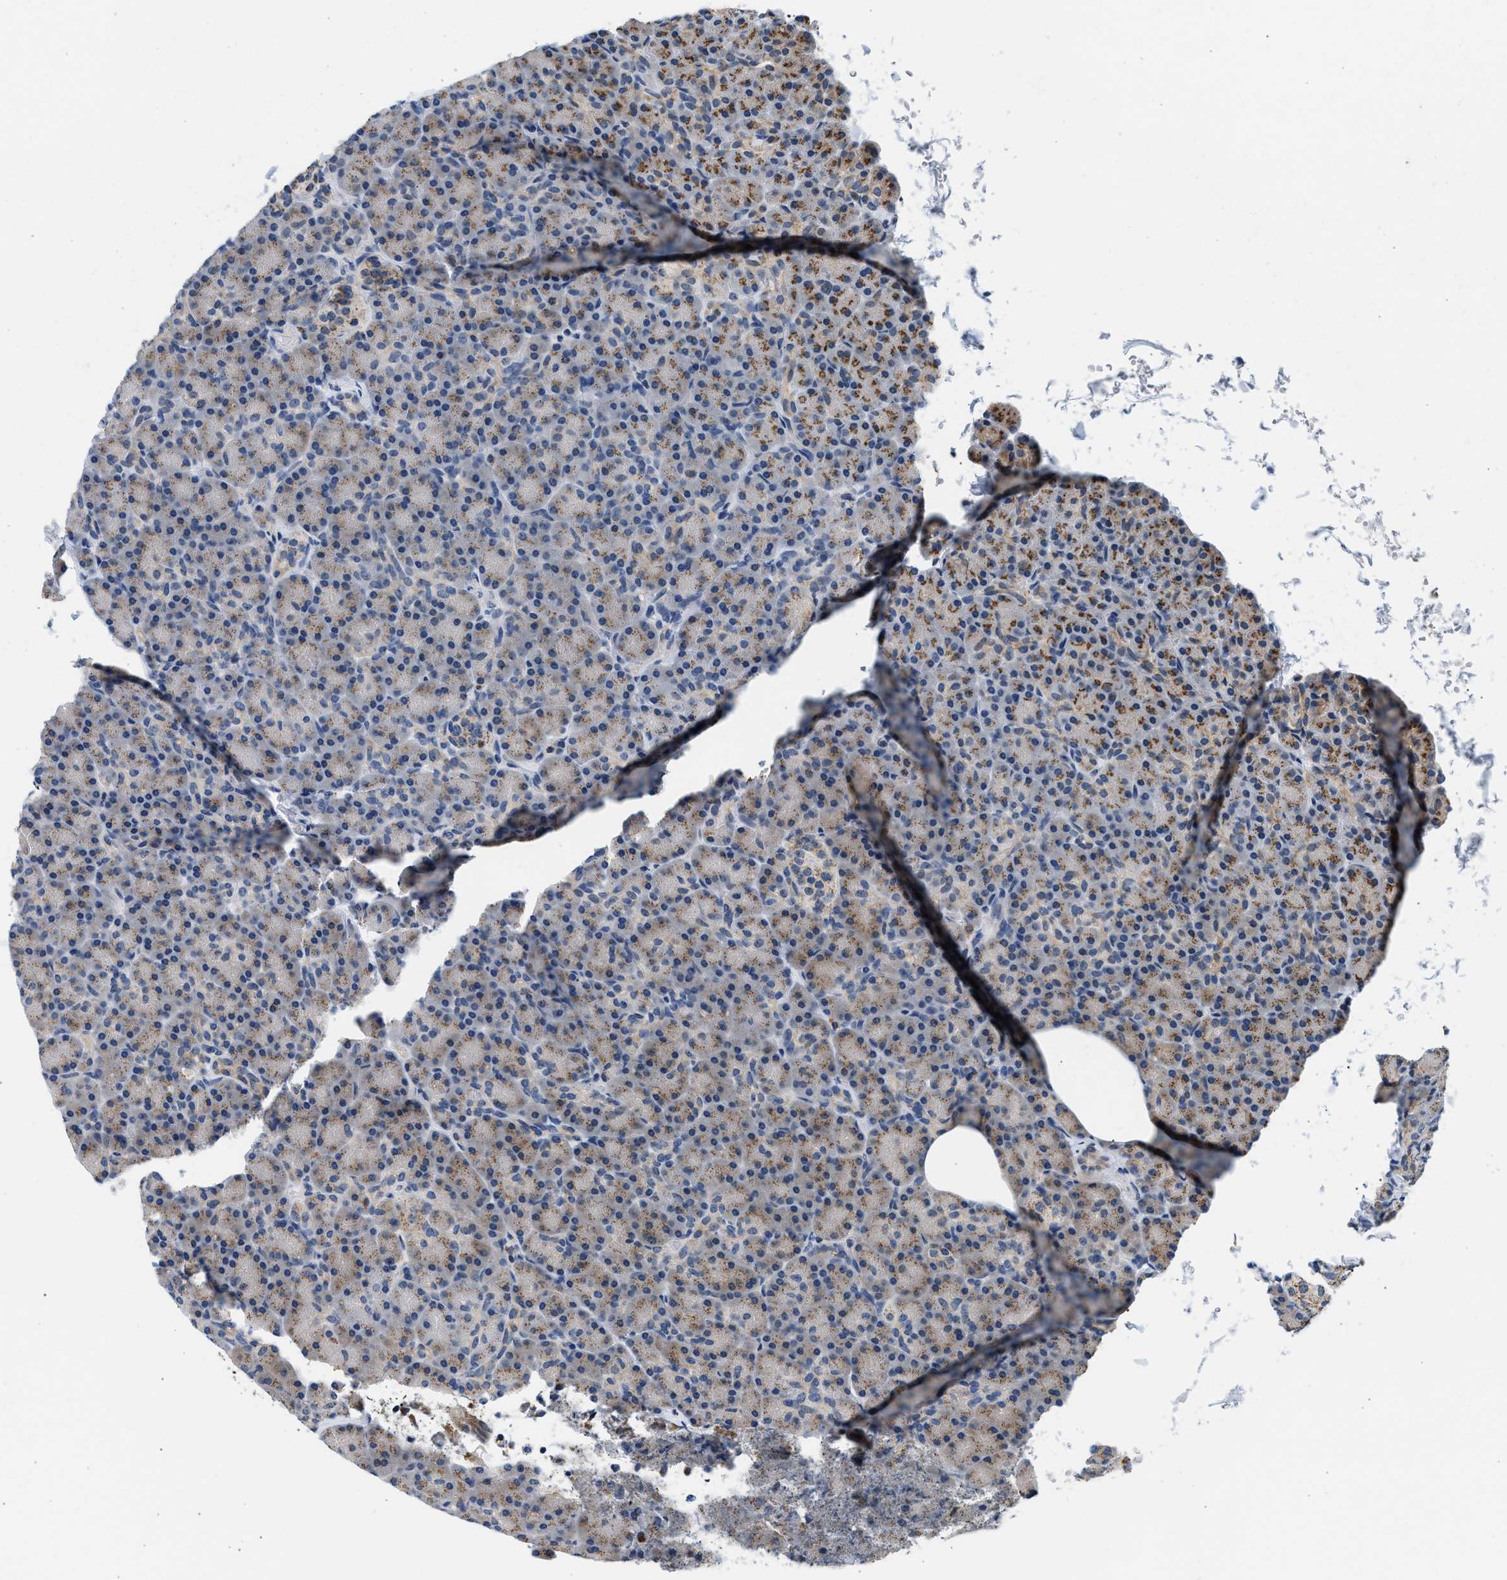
{"staining": {"intensity": "moderate", "quantity": "25%-75%", "location": "cytoplasmic/membranous"}, "tissue": "pancreas", "cell_type": "Exocrine glandular cells", "image_type": "normal", "snomed": [{"axis": "morphology", "description": "Normal tissue, NOS"}, {"axis": "topography", "description": "Pancreas"}], "caption": "A micrograph of human pancreas stained for a protein reveals moderate cytoplasmic/membranous brown staining in exocrine glandular cells. The staining was performed using DAB (3,3'-diaminobenzidine), with brown indicating positive protein expression. Nuclei are stained blue with hematoxylin.", "gene": "KCNMB2", "patient": {"sex": "female", "age": 43}}